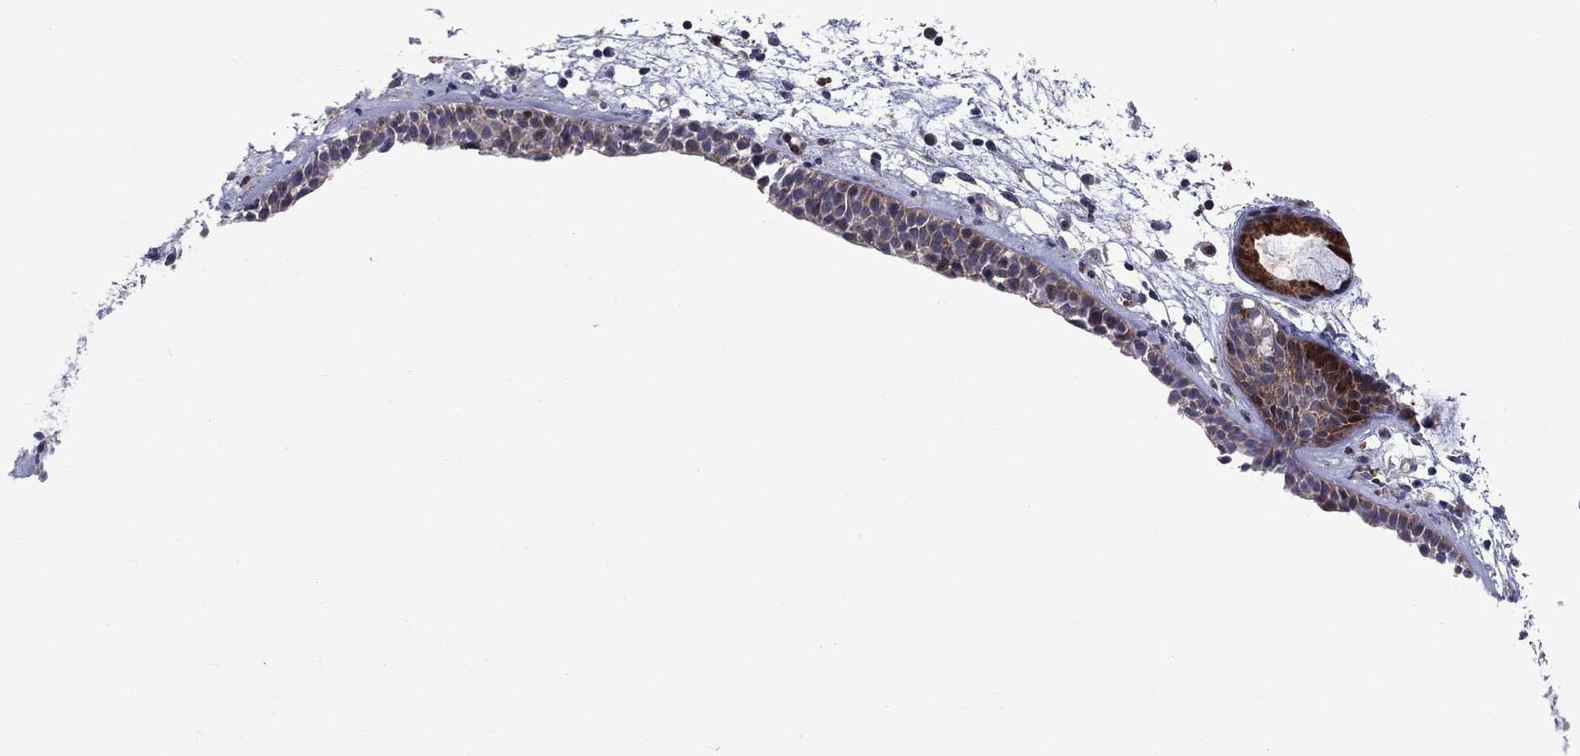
{"staining": {"intensity": "moderate", "quantity": "<25%", "location": "cytoplasmic/membranous,nuclear"}, "tissue": "nasopharynx", "cell_type": "Respiratory epithelial cells", "image_type": "normal", "snomed": [{"axis": "morphology", "description": "Normal tissue, NOS"}, {"axis": "morphology", "description": "Polyp, NOS"}, {"axis": "topography", "description": "Nasopharynx"}], "caption": "Immunohistochemical staining of benign nasopharynx shows moderate cytoplasmic/membranous,nuclear protein positivity in approximately <25% of respiratory epithelial cells.", "gene": "MIOS", "patient": {"sex": "female", "age": 56}}